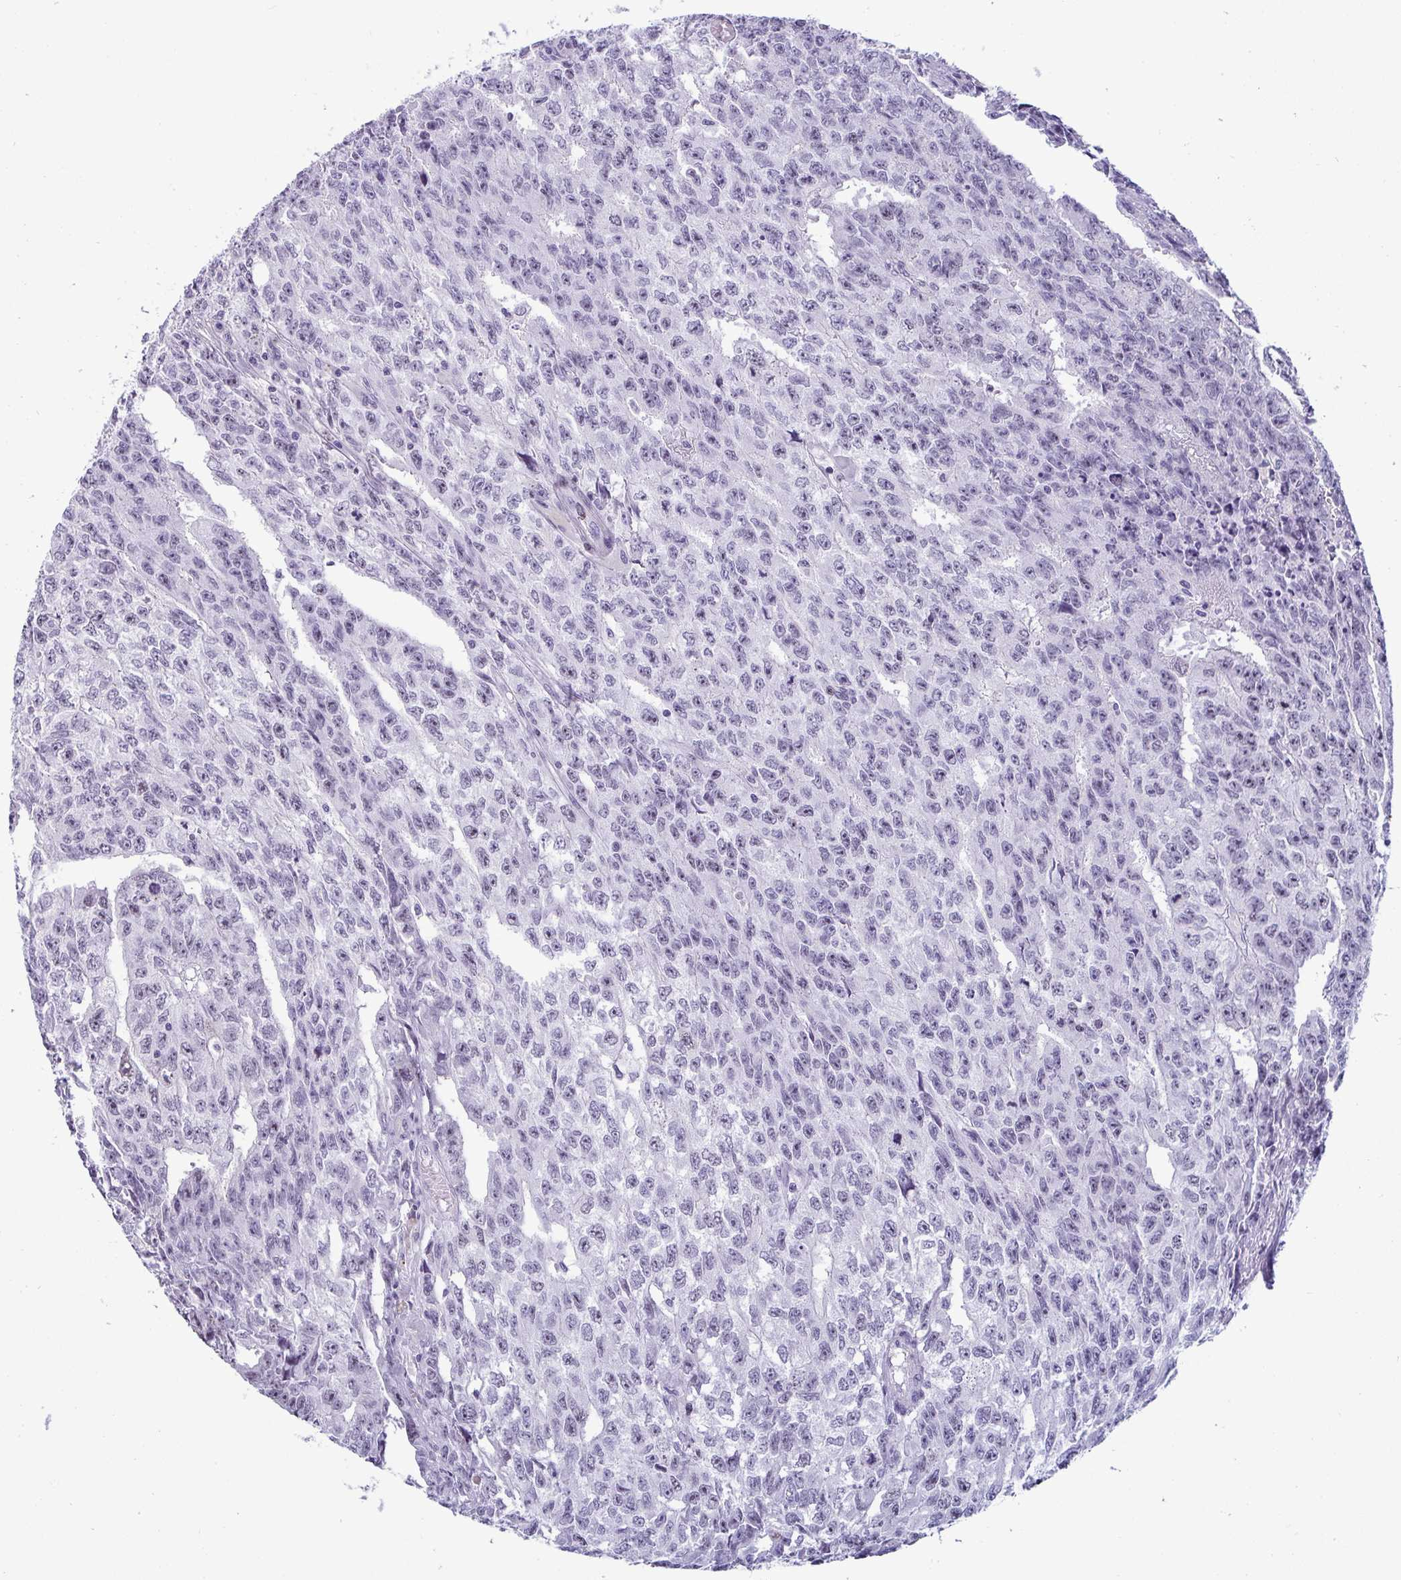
{"staining": {"intensity": "negative", "quantity": "none", "location": "none"}, "tissue": "testis cancer", "cell_type": "Tumor cells", "image_type": "cancer", "snomed": [{"axis": "morphology", "description": "Carcinoma, Embryonal, NOS"}, {"axis": "morphology", "description": "Teratoma, malignant, NOS"}, {"axis": "topography", "description": "Testis"}], "caption": "Human testis cancer (embryonal carcinoma) stained for a protein using immunohistochemistry exhibits no staining in tumor cells.", "gene": "SUZ12", "patient": {"sex": "male", "age": 24}}